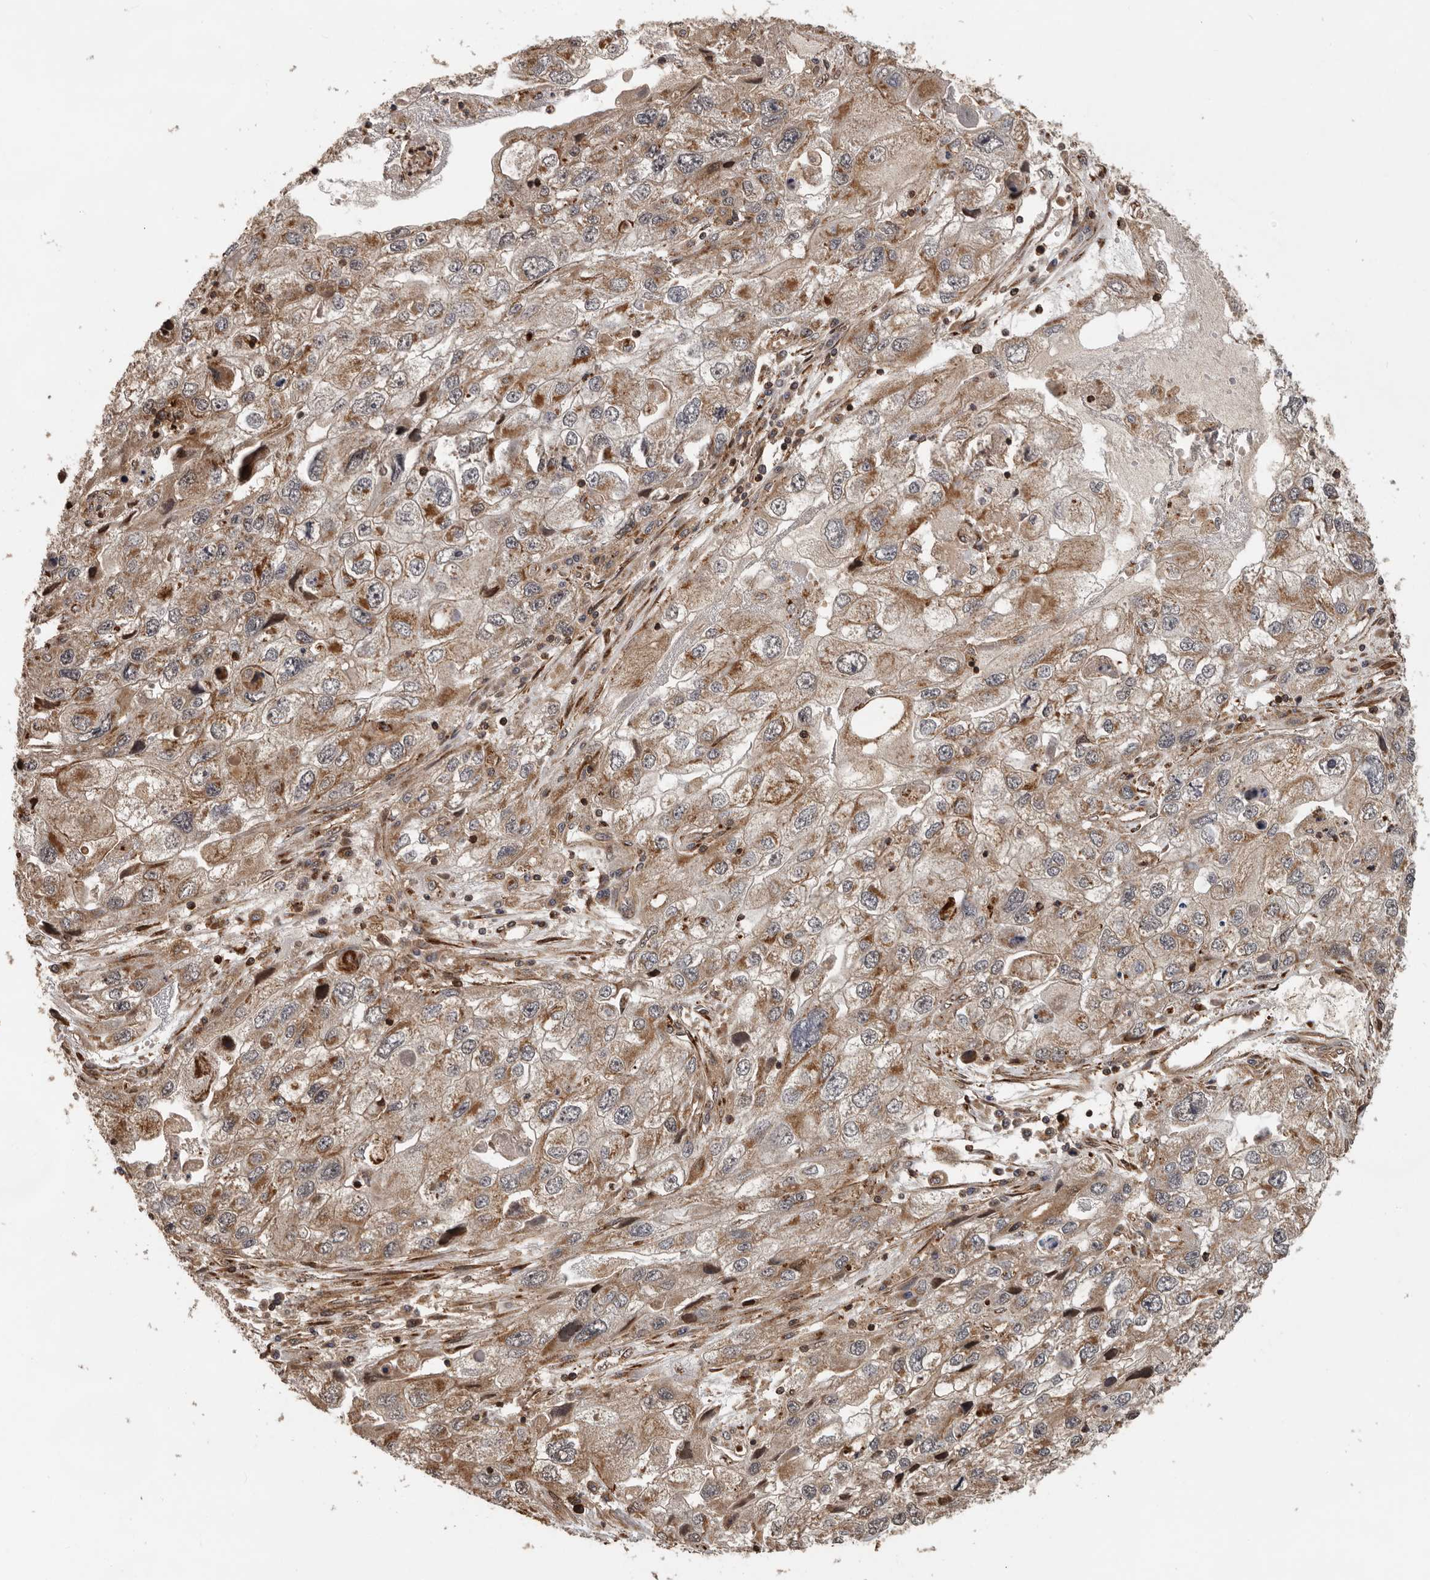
{"staining": {"intensity": "moderate", "quantity": ">75%", "location": "cytoplasmic/membranous"}, "tissue": "endometrial cancer", "cell_type": "Tumor cells", "image_type": "cancer", "snomed": [{"axis": "morphology", "description": "Adenocarcinoma, NOS"}, {"axis": "topography", "description": "Endometrium"}], "caption": "IHC histopathology image of neoplastic tissue: adenocarcinoma (endometrial) stained using IHC exhibits medium levels of moderate protein expression localized specifically in the cytoplasmic/membranous of tumor cells, appearing as a cytoplasmic/membranous brown color.", "gene": "RNF157", "patient": {"sex": "female", "age": 49}}